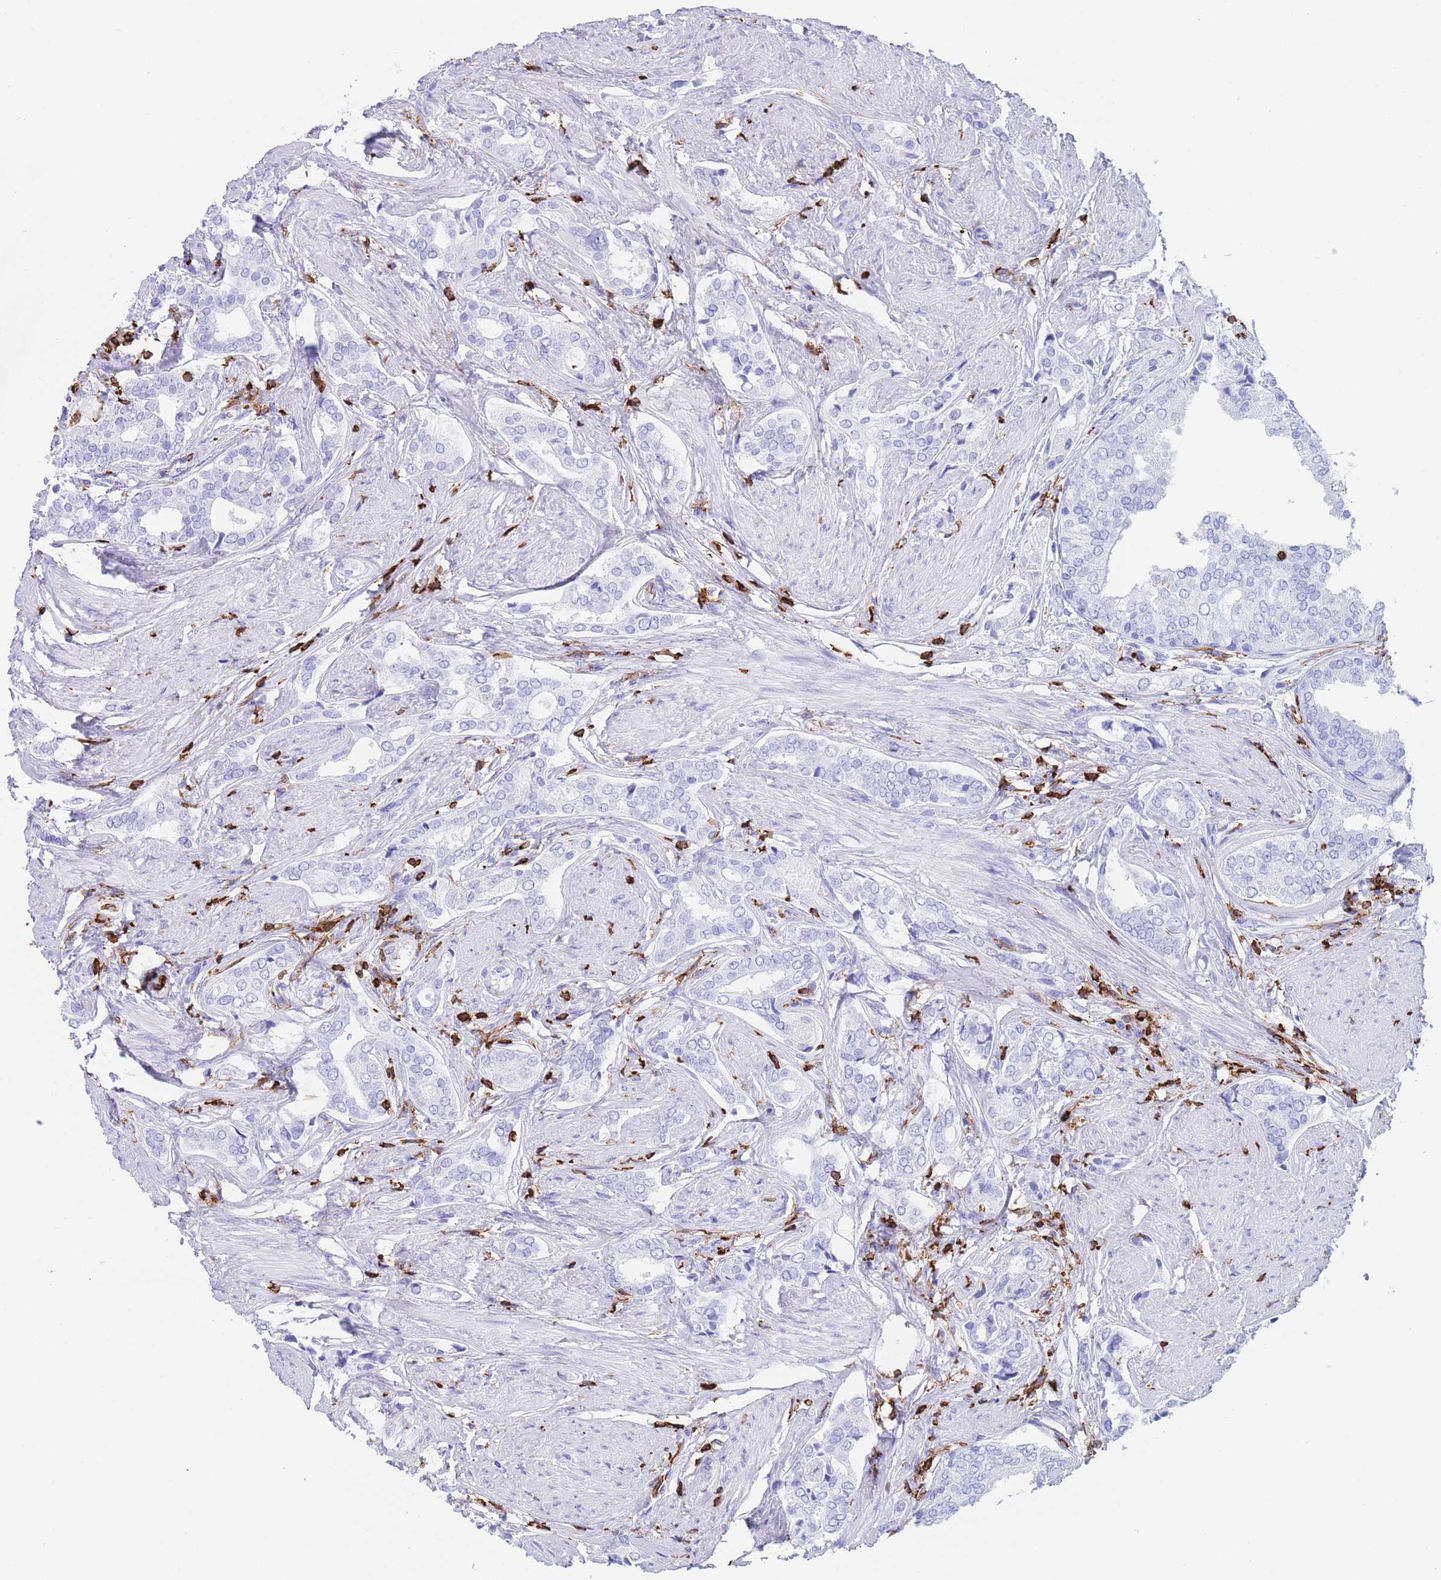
{"staining": {"intensity": "negative", "quantity": "none", "location": "none"}, "tissue": "prostate cancer", "cell_type": "Tumor cells", "image_type": "cancer", "snomed": [{"axis": "morphology", "description": "Adenocarcinoma, High grade"}, {"axis": "topography", "description": "Prostate"}], "caption": "The histopathology image shows no significant positivity in tumor cells of high-grade adenocarcinoma (prostate). (Brightfield microscopy of DAB (3,3'-diaminobenzidine) immunohistochemistry (IHC) at high magnification).", "gene": "CORO1A", "patient": {"sex": "male", "age": 71}}